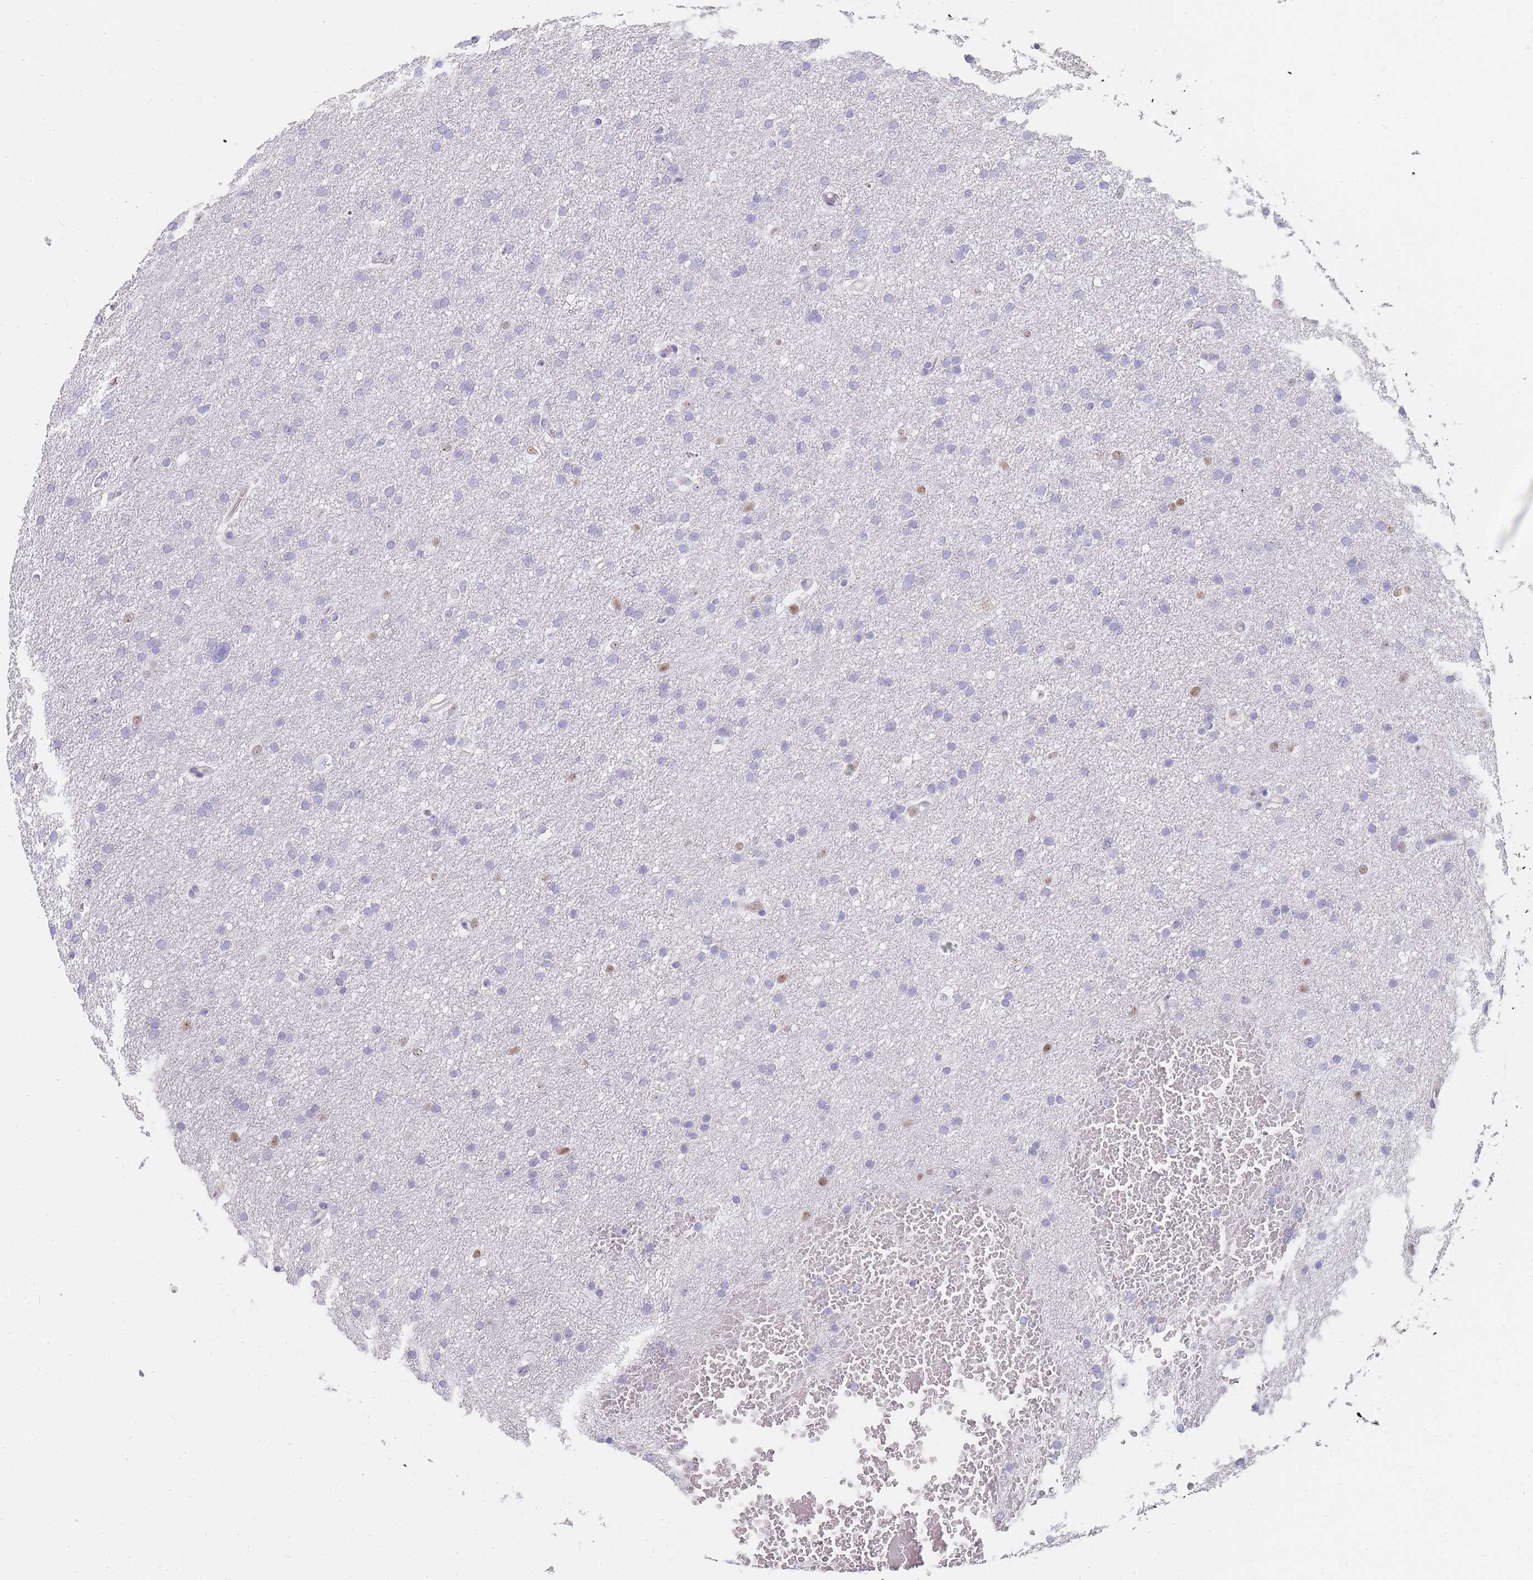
{"staining": {"intensity": "negative", "quantity": "none", "location": "none"}, "tissue": "glioma", "cell_type": "Tumor cells", "image_type": "cancer", "snomed": [{"axis": "morphology", "description": "Glioma, malignant, High grade"}, {"axis": "topography", "description": "Cerebral cortex"}], "caption": "Tumor cells show no significant staining in glioma.", "gene": "NOP14", "patient": {"sex": "female", "age": 36}}